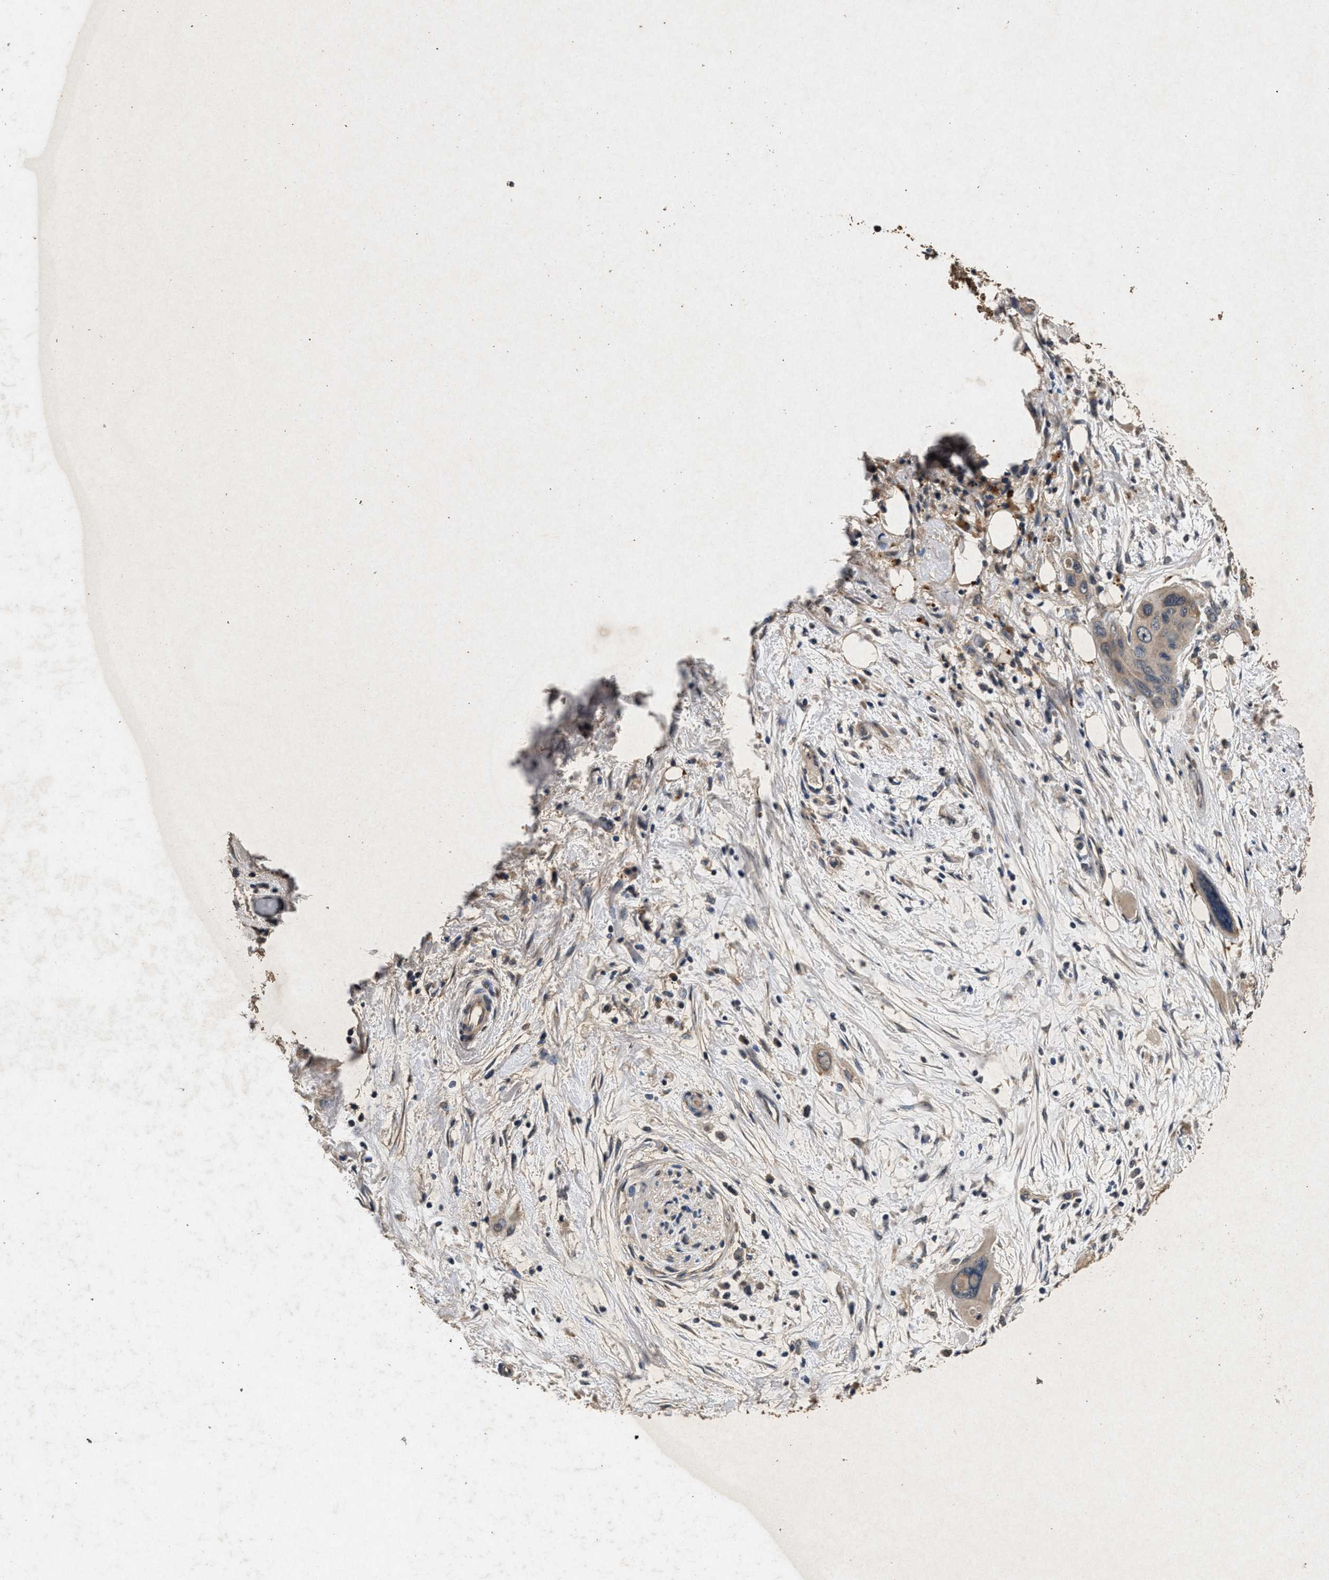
{"staining": {"intensity": "weak", "quantity": ">75%", "location": "cytoplasmic/membranous"}, "tissue": "pancreatic cancer", "cell_type": "Tumor cells", "image_type": "cancer", "snomed": [{"axis": "morphology", "description": "Adenocarcinoma, NOS"}, {"axis": "topography", "description": "Pancreas"}], "caption": "Approximately >75% of tumor cells in human pancreatic adenocarcinoma display weak cytoplasmic/membranous protein positivity as visualized by brown immunohistochemical staining.", "gene": "PPP1CC", "patient": {"sex": "male", "age": 73}}